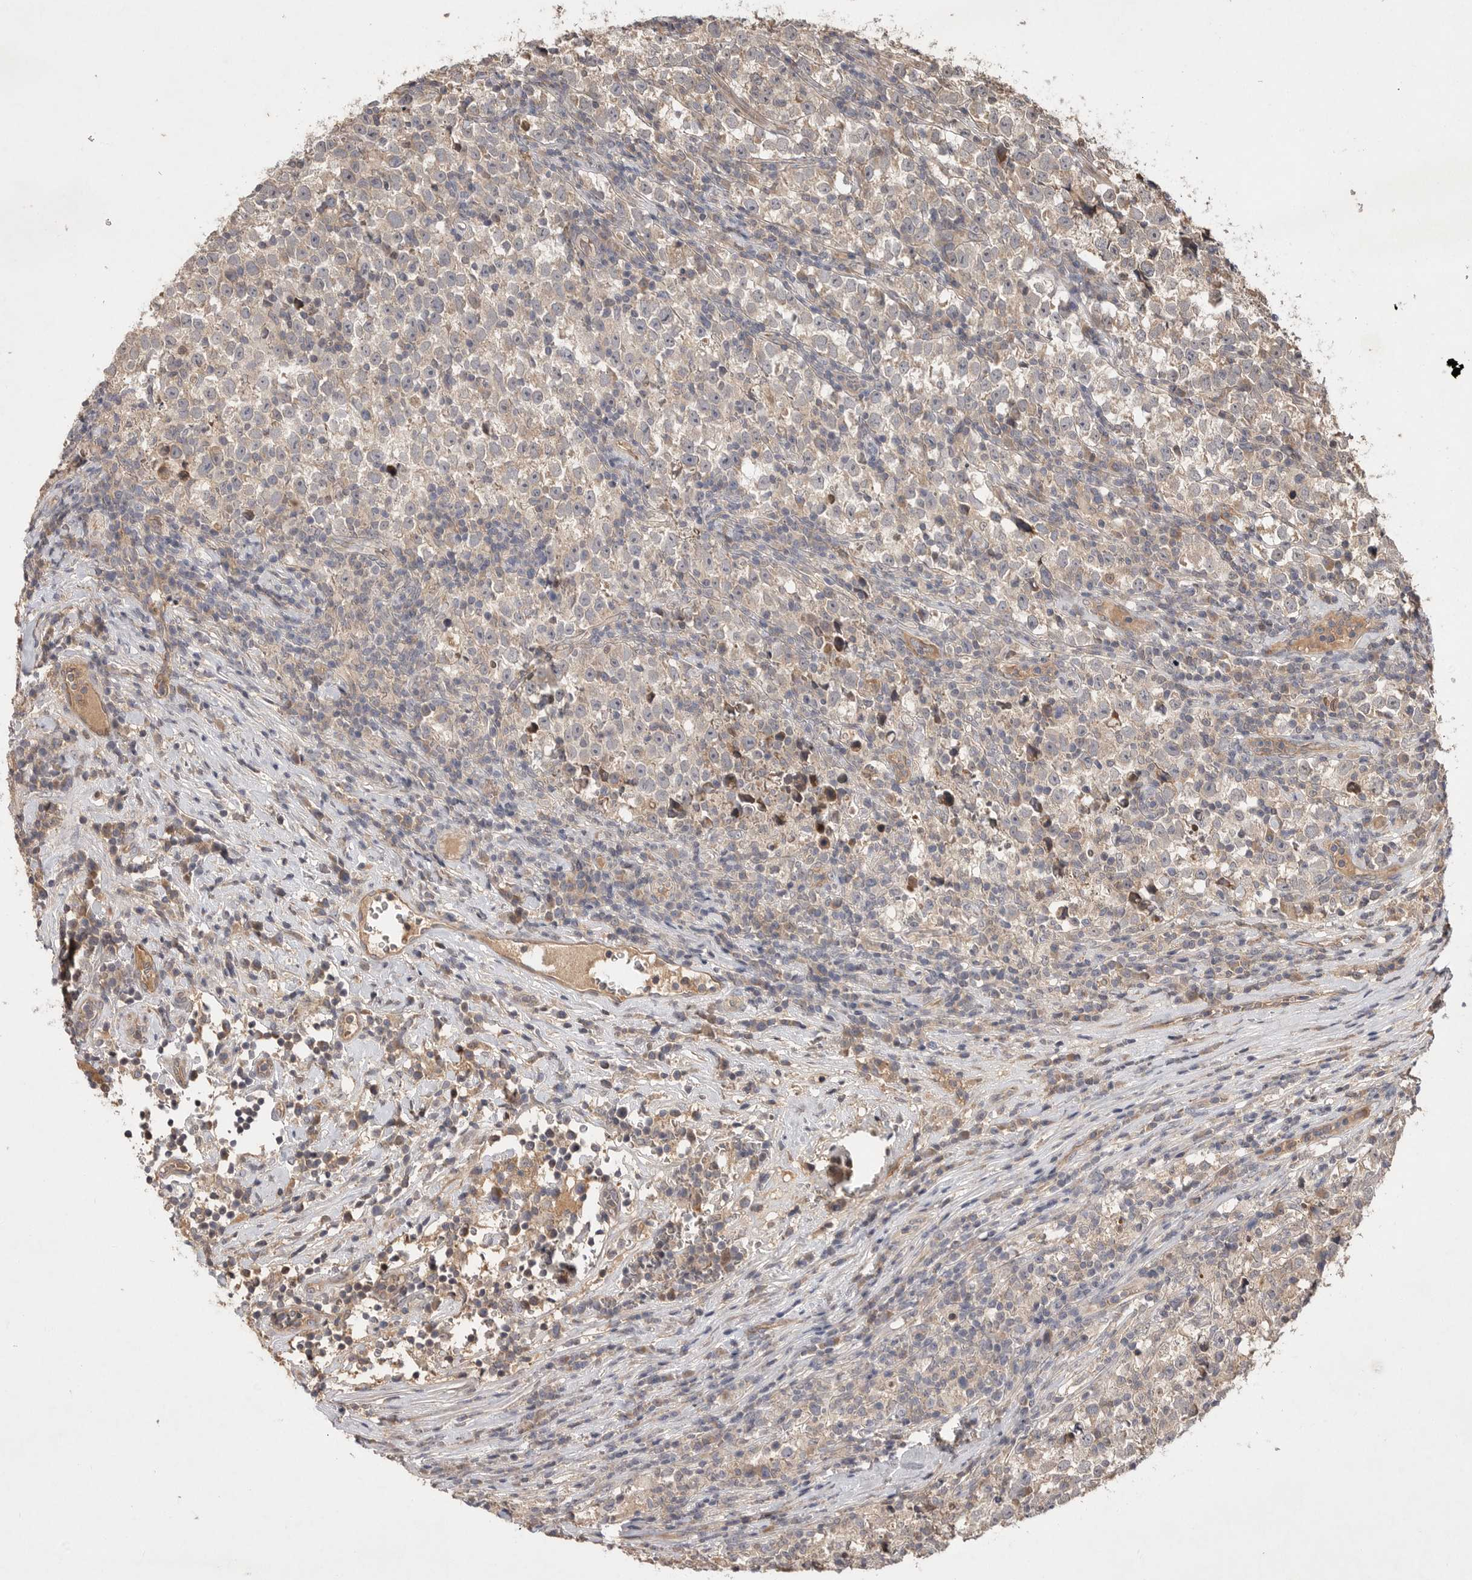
{"staining": {"intensity": "weak", "quantity": "<25%", "location": "cytoplasmic/membranous"}, "tissue": "testis cancer", "cell_type": "Tumor cells", "image_type": "cancer", "snomed": [{"axis": "morphology", "description": "Normal tissue, NOS"}, {"axis": "morphology", "description": "Seminoma, NOS"}, {"axis": "topography", "description": "Testis"}], "caption": "Immunohistochemical staining of human testis seminoma reveals no significant positivity in tumor cells.", "gene": "VN1R4", "patient": {"sex": "male", "age": 43}}